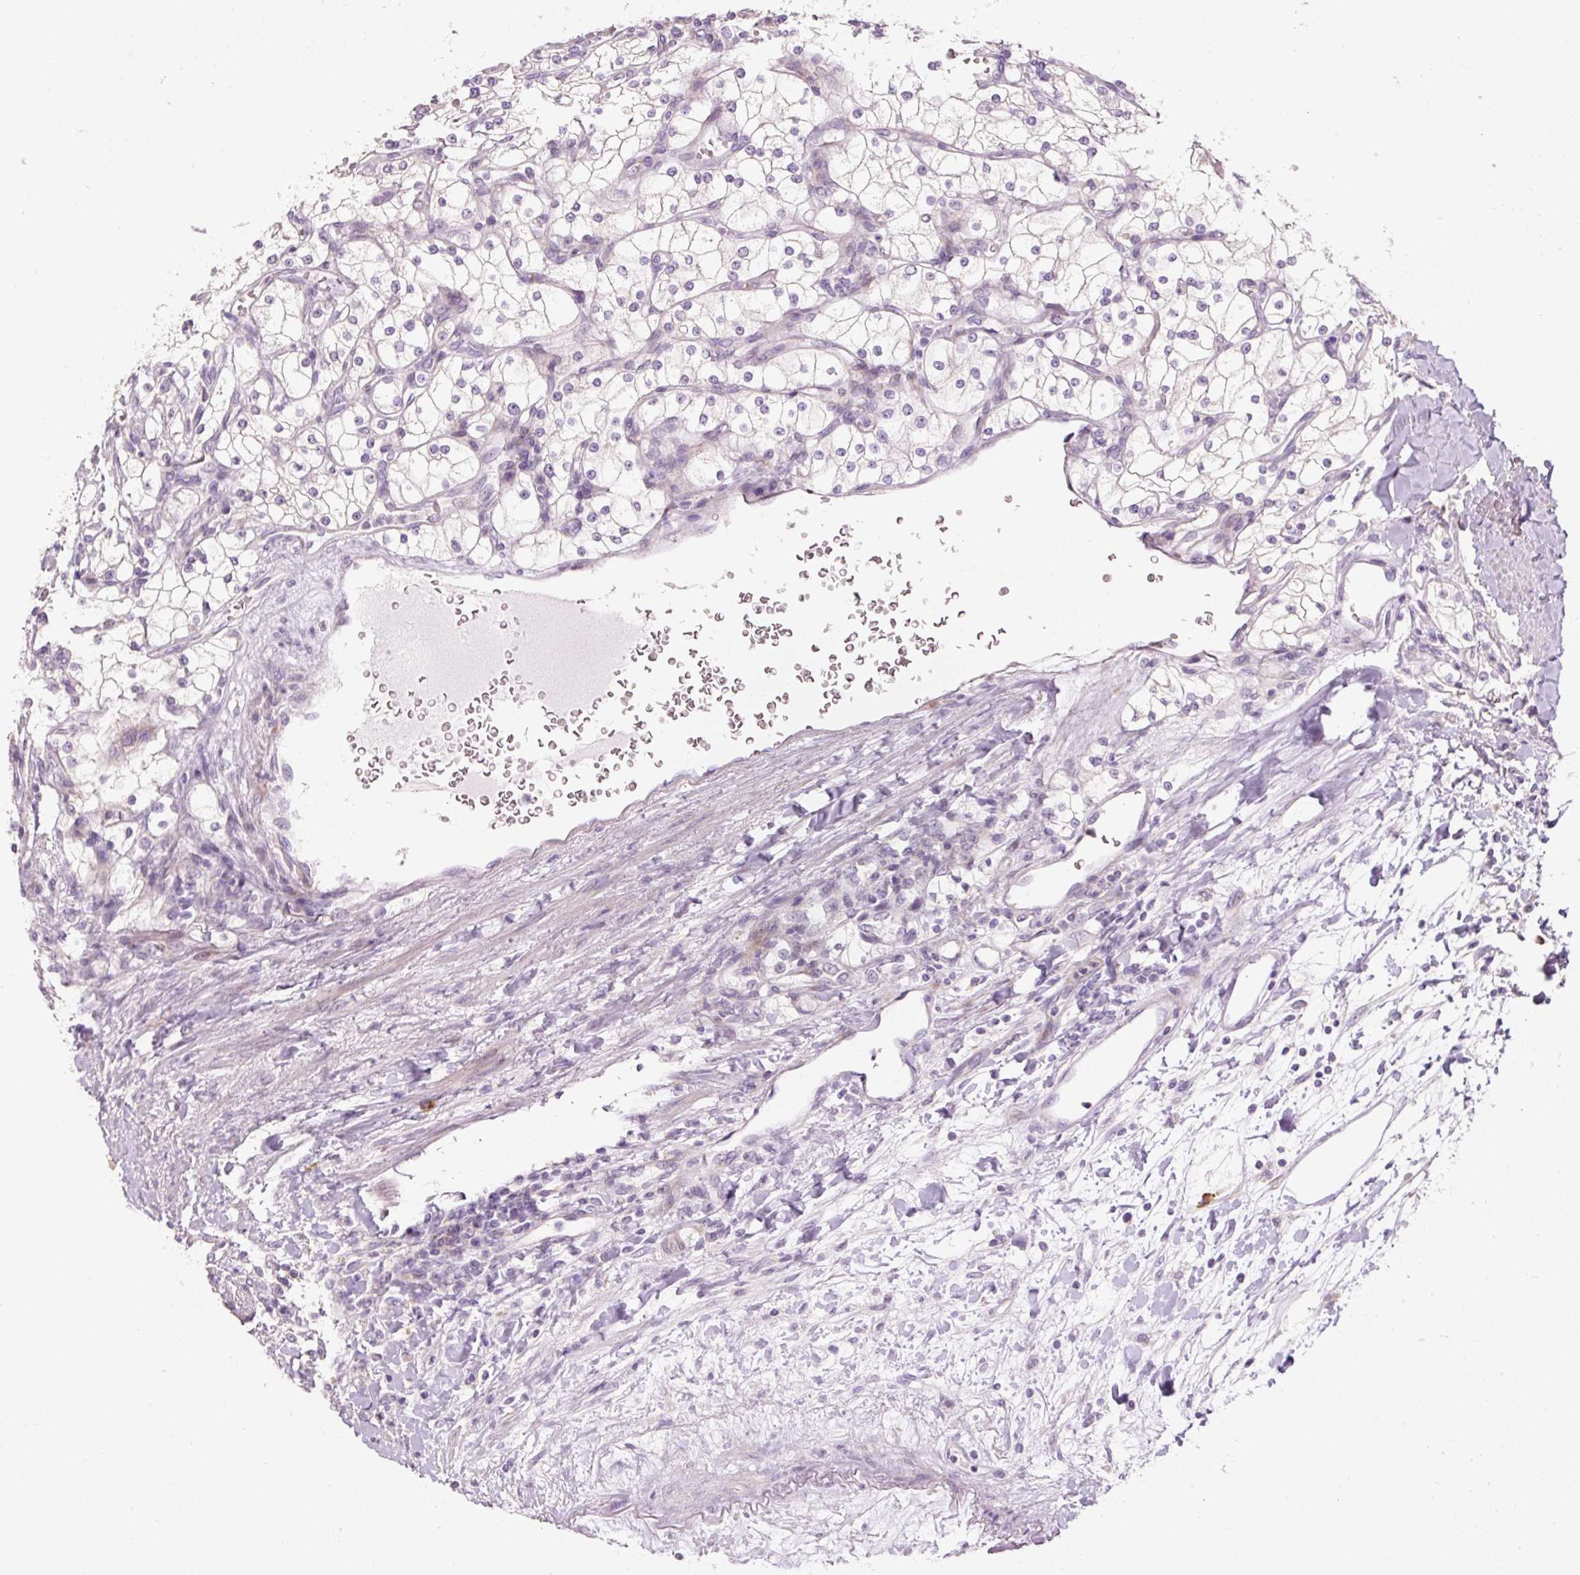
{"staining": {"intensity": "negative", "quantity": "none", "location": "none"}, "tissue": "renal cancer", "cell_type": "Tumor cells", "image_type": "cancer", "snomed": [{"axis": "morphology", "description": "Adenocarcinoma, NOS"}, {"axis": "topography", "description": "Kidney"}], "caption": "A high-resolution image shows IHC staining of renal cancer (adenocarcinoma), which displays no significant staining in tumor cells.", "gene": "HAX1", "patient": {"sex": "male", "age": 80}}